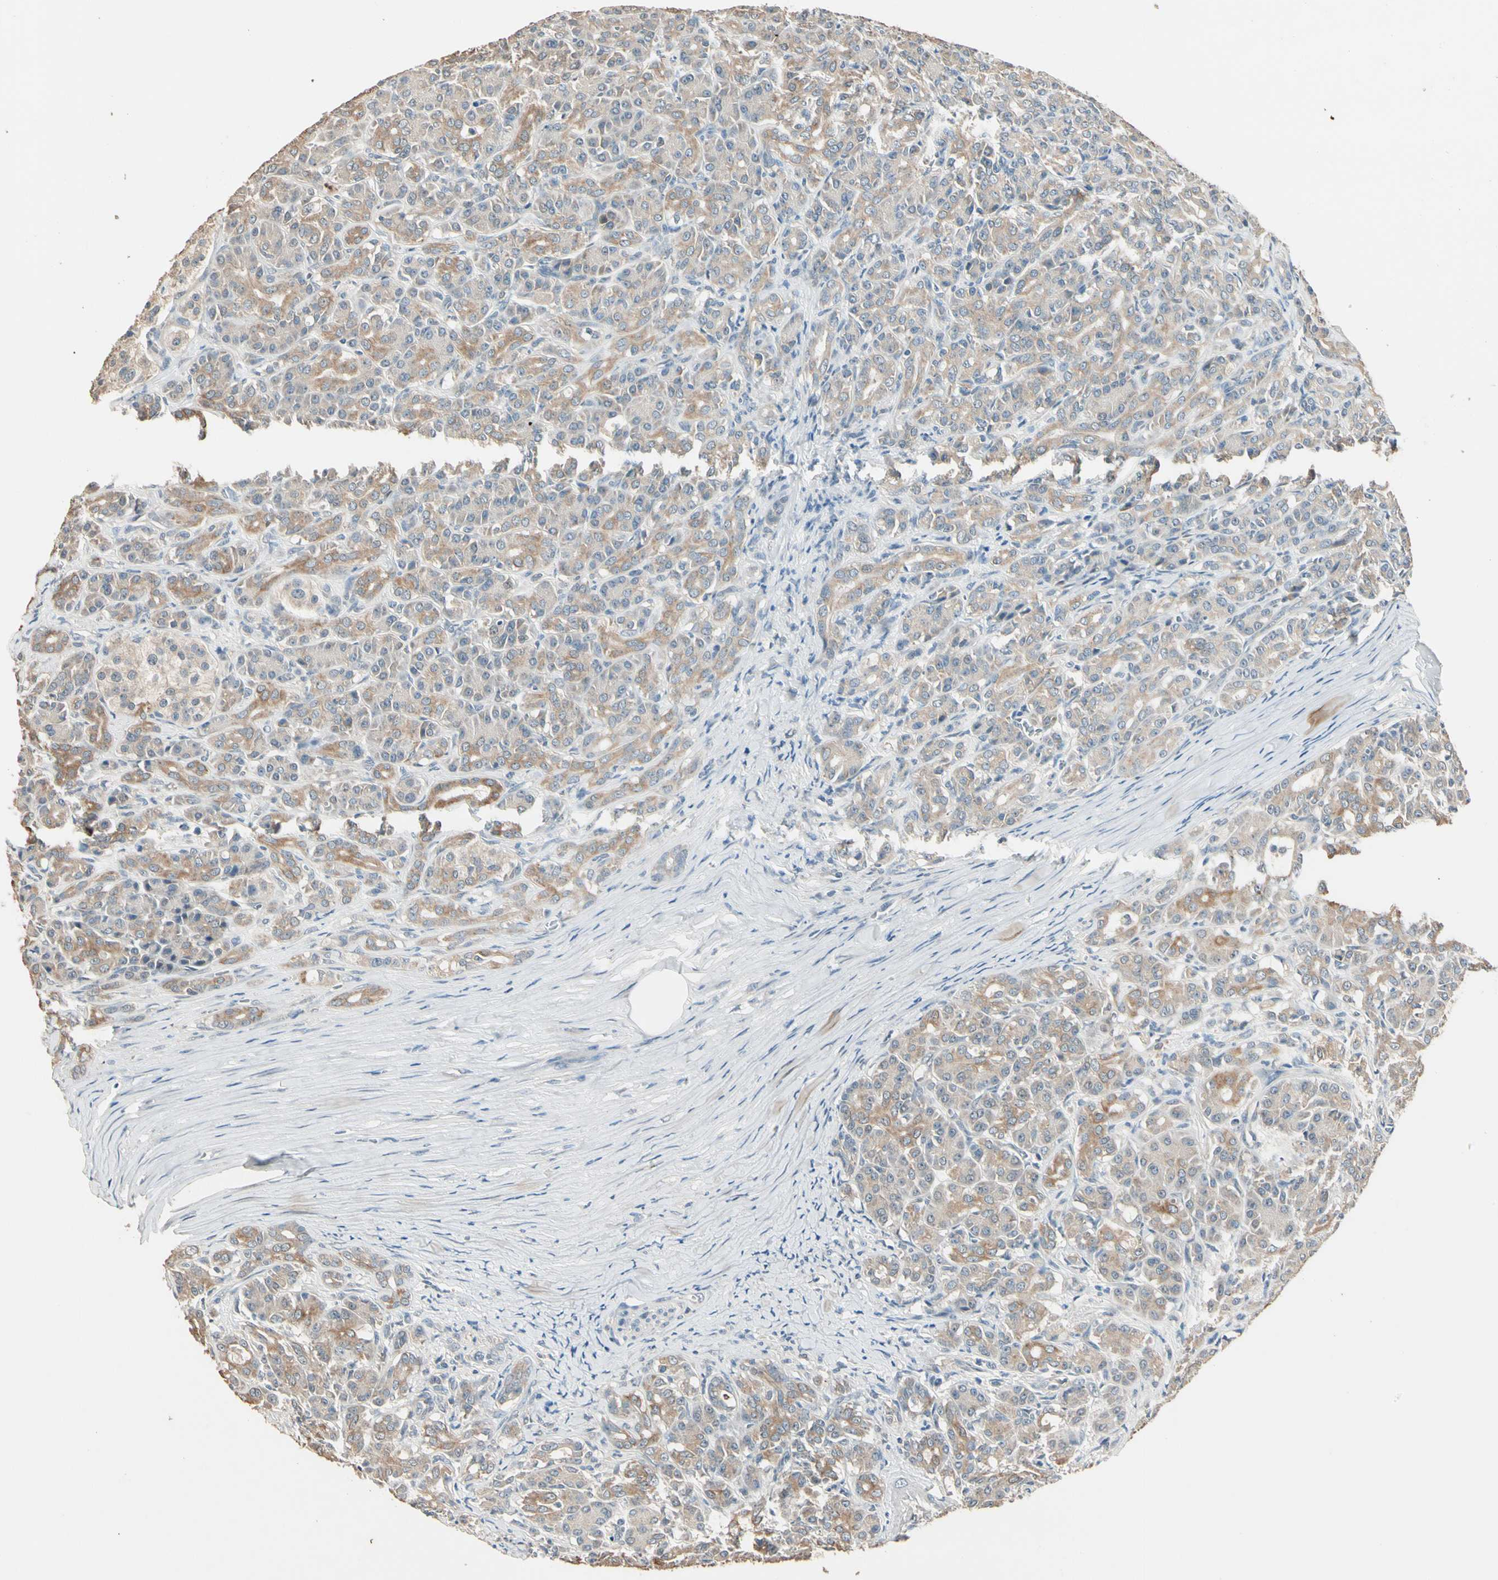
{"staining": {"intensity": "moderate", "quantity": "<25%", "location": "cytoplasmic/membranous"}, "tissue": "pancreas", "cell_type": "Exocrine glandular cells", "image_type": "normal", "snomed": [{"axis": "morphology", "description": "Normal tissue, NOS"}, {"axis": "topography", "description": "Lymph node"}, {"axis": "topography", "description": "Pancreas"}], "caption": "The immunohistochemical stain labels moderate cytoplasmic/membranous expression in exocrine glandular cells of unremarkable pancreas. (Brightfield microscopy of DAB IHC at high magnification).", "gene": "MAP3K7", "patient": {"sex": "male", "age": 59}}